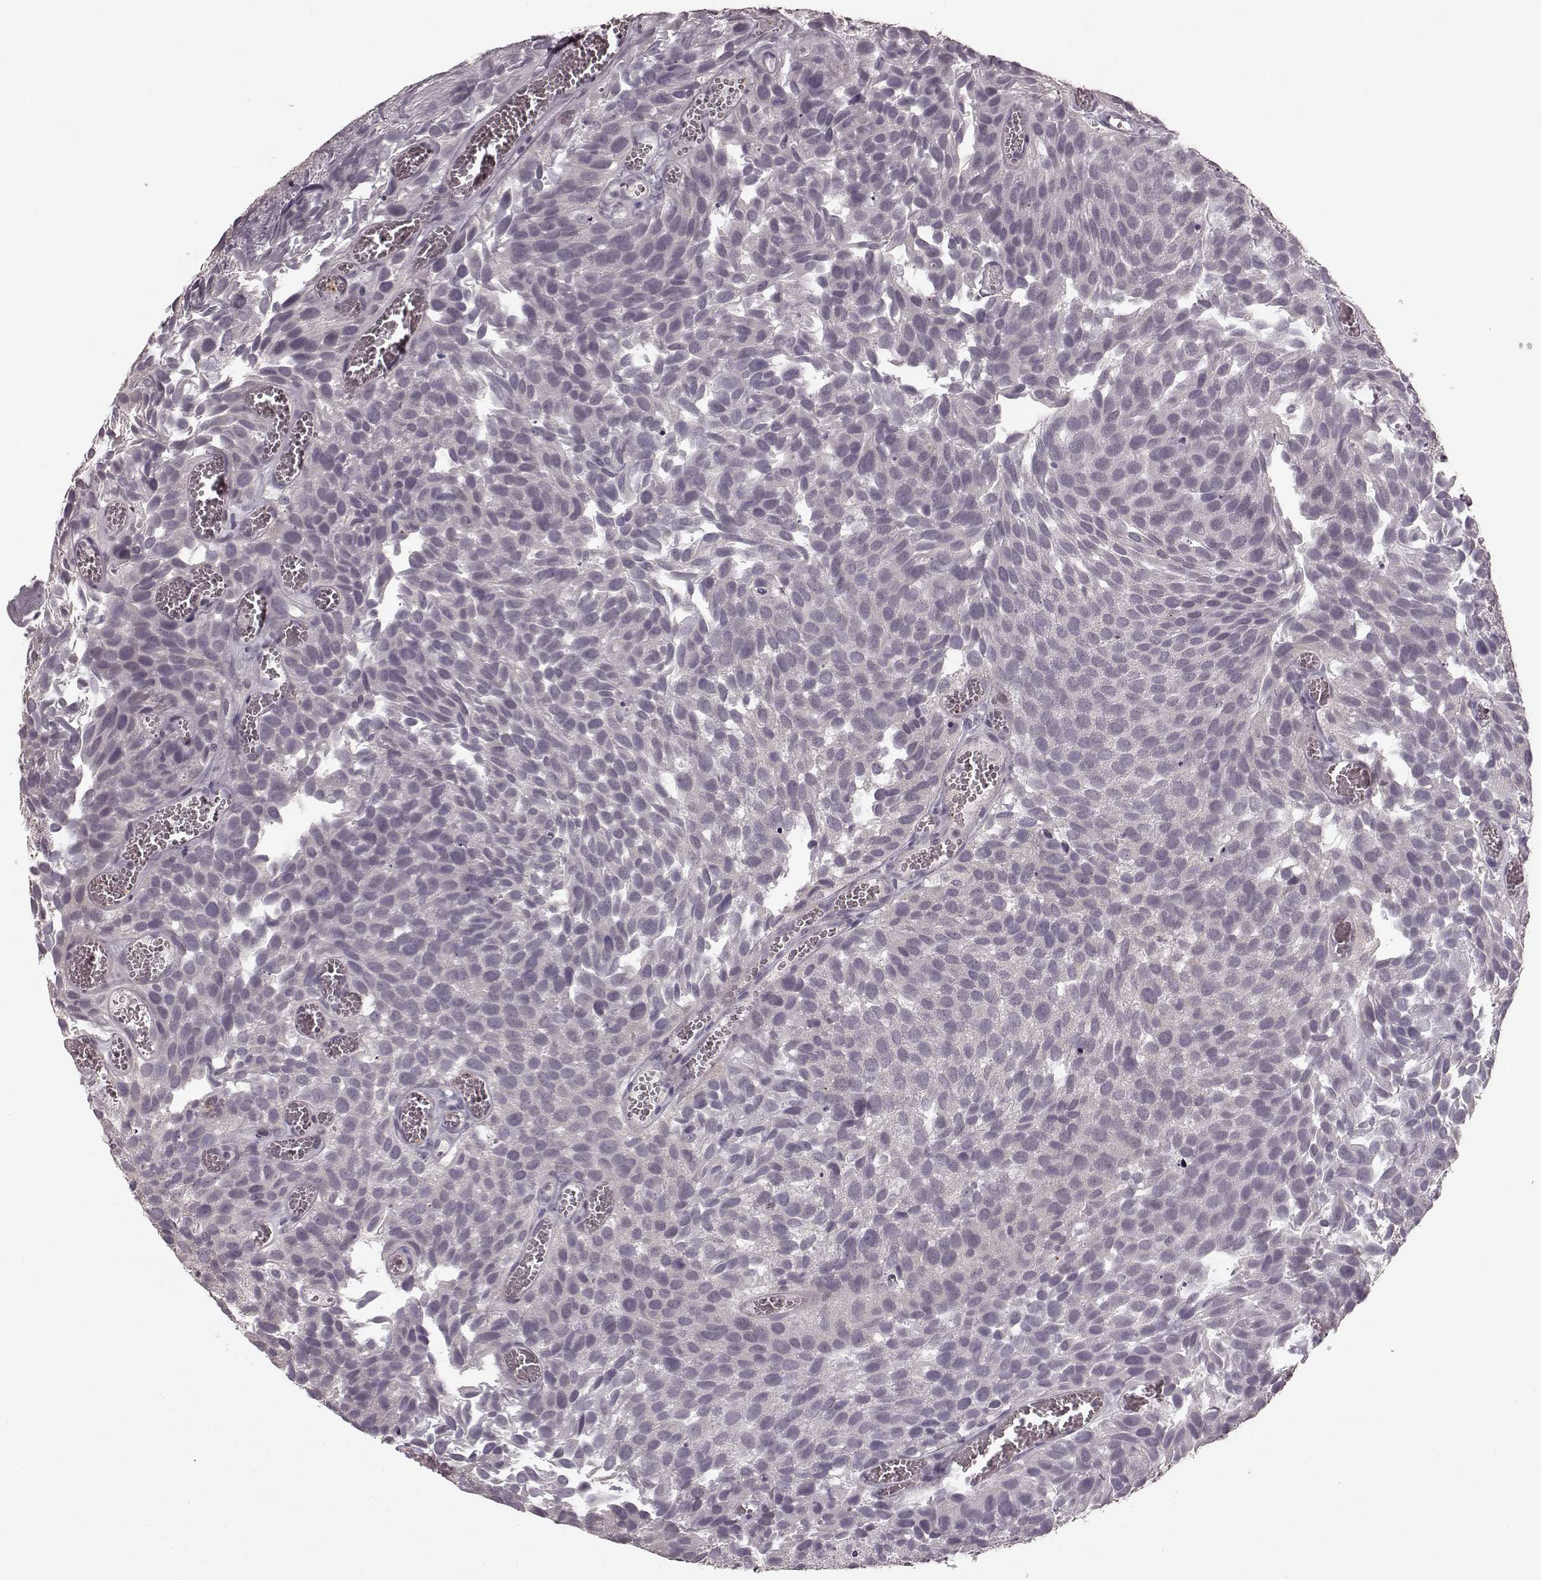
{"staining": {"intensity": "negative", "quantity": "none", "location": "none"}, "tissue": "urothelial cancer", "cell_type": "Tumor cells", "image_type": "cancer", "snomed": [{"axis": "morphology", "description": "Urothelial carcinoma, Low grade"}, {"axis": "topography", "description": "Urinary bladder"}], "caption": "Immunohistochemical staining of human urothelial carcinoma (low-grade) reveals no significant positivity in tumor cells. The staining is performed using DAB (3,3'-diaminobenzidine) brown chromogen with nuclei counter-stained in using hematoxylin.", "gene": "PLCB4", "patient": {"sex": "female", "age": 69}}